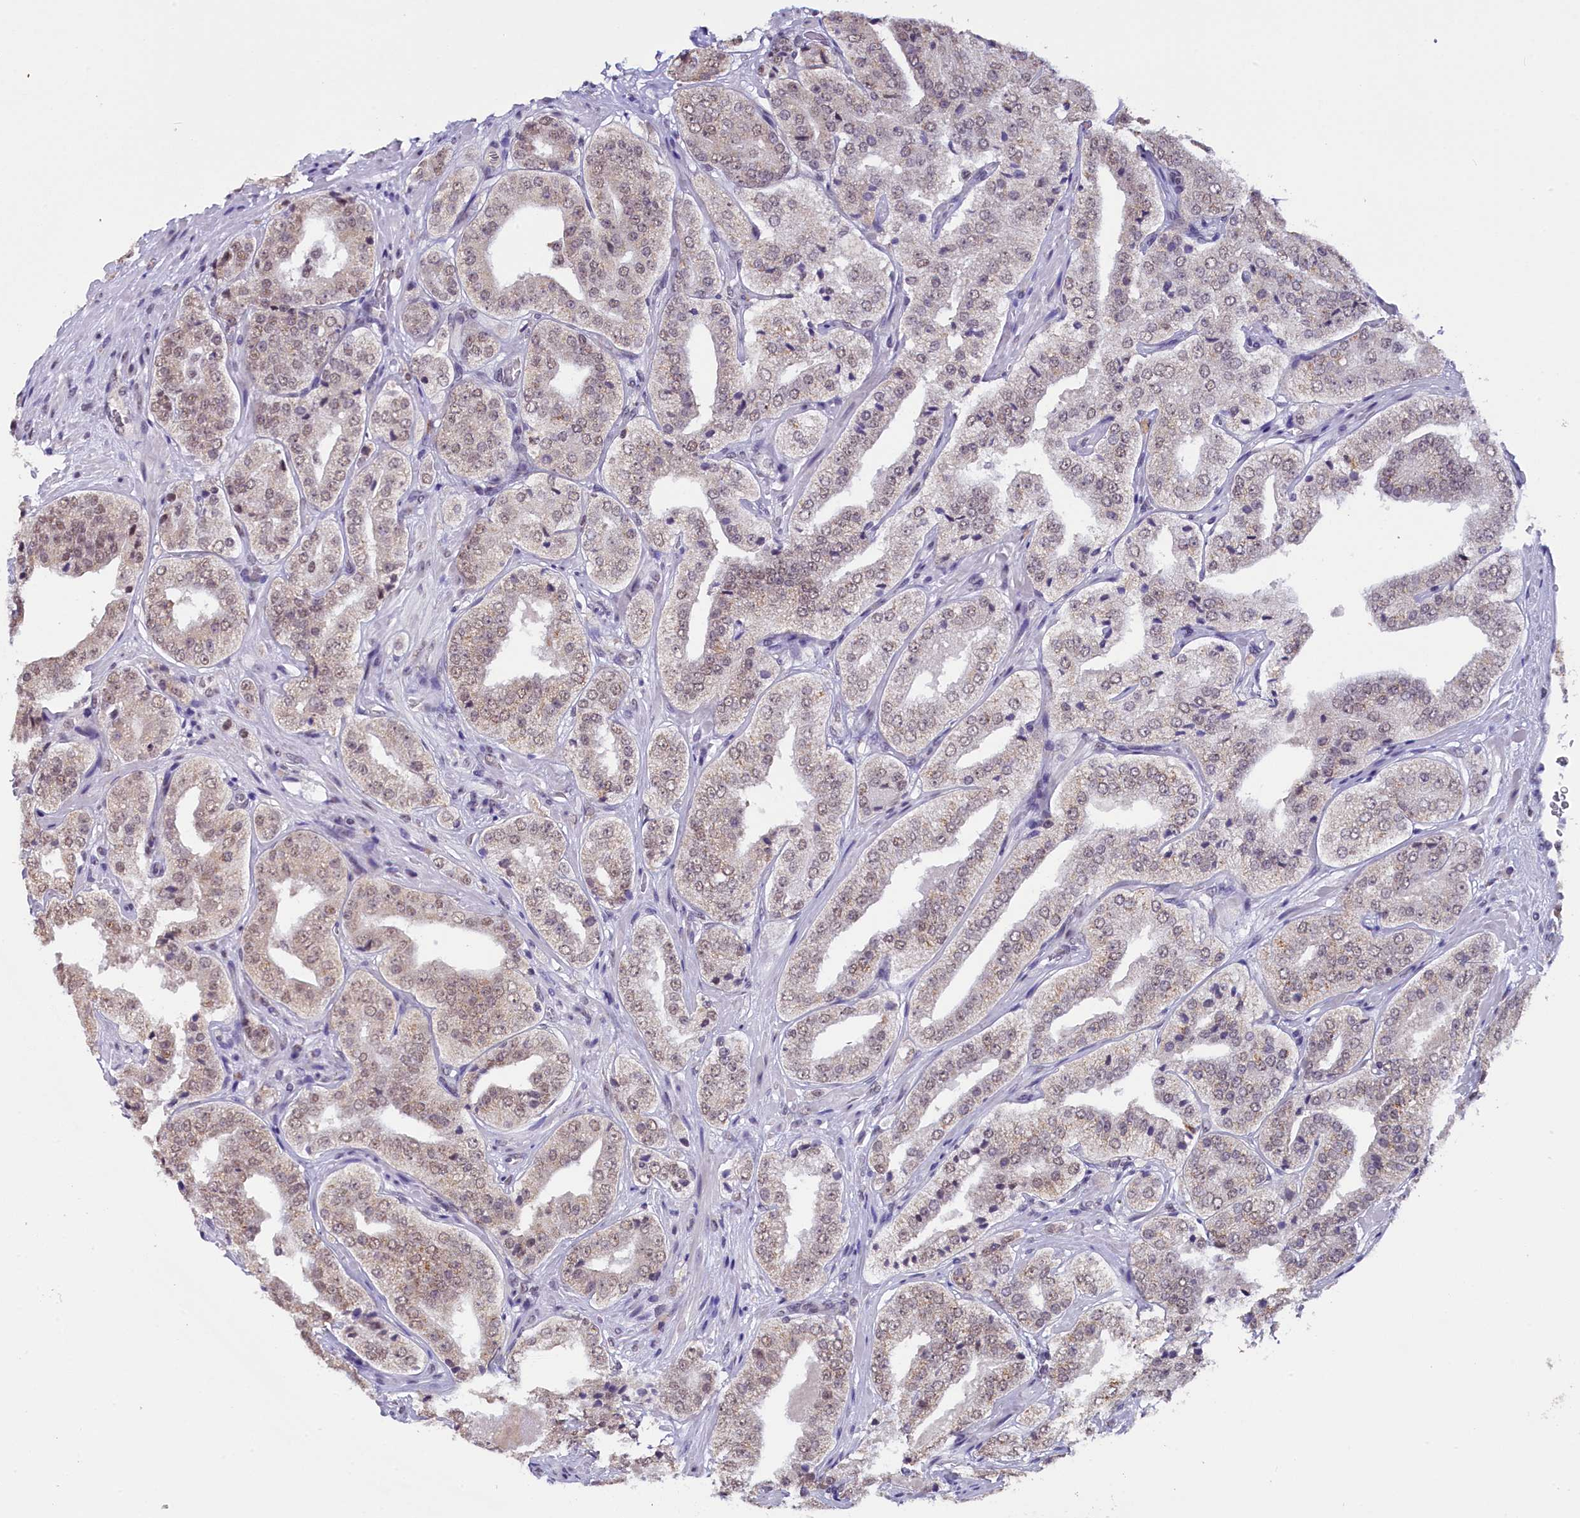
{"staining": {"intensity": "moderate", "quantity": "<25%", "location": "cytoplasmic/membranous,nuclear"}, "tissue": "prostate cancer", "cell_type": "Tumor cells", "image_type": "cancer", "snomed": [{"axis": "morphology", "description": "Adenocarcinoma, High grade"}, {"axis": "topography", "description": "Prostate"}], "caption": "Immunohistochemistry (IHC) of human adenocarcinoma (high-grade) (prostate) shows low levels of moderate cytoplasmic/membranous and nuclear expression in about <25% of tumor cells.", "gene": "NCBP1", "patient": {"sex": "male", "age": 71}}